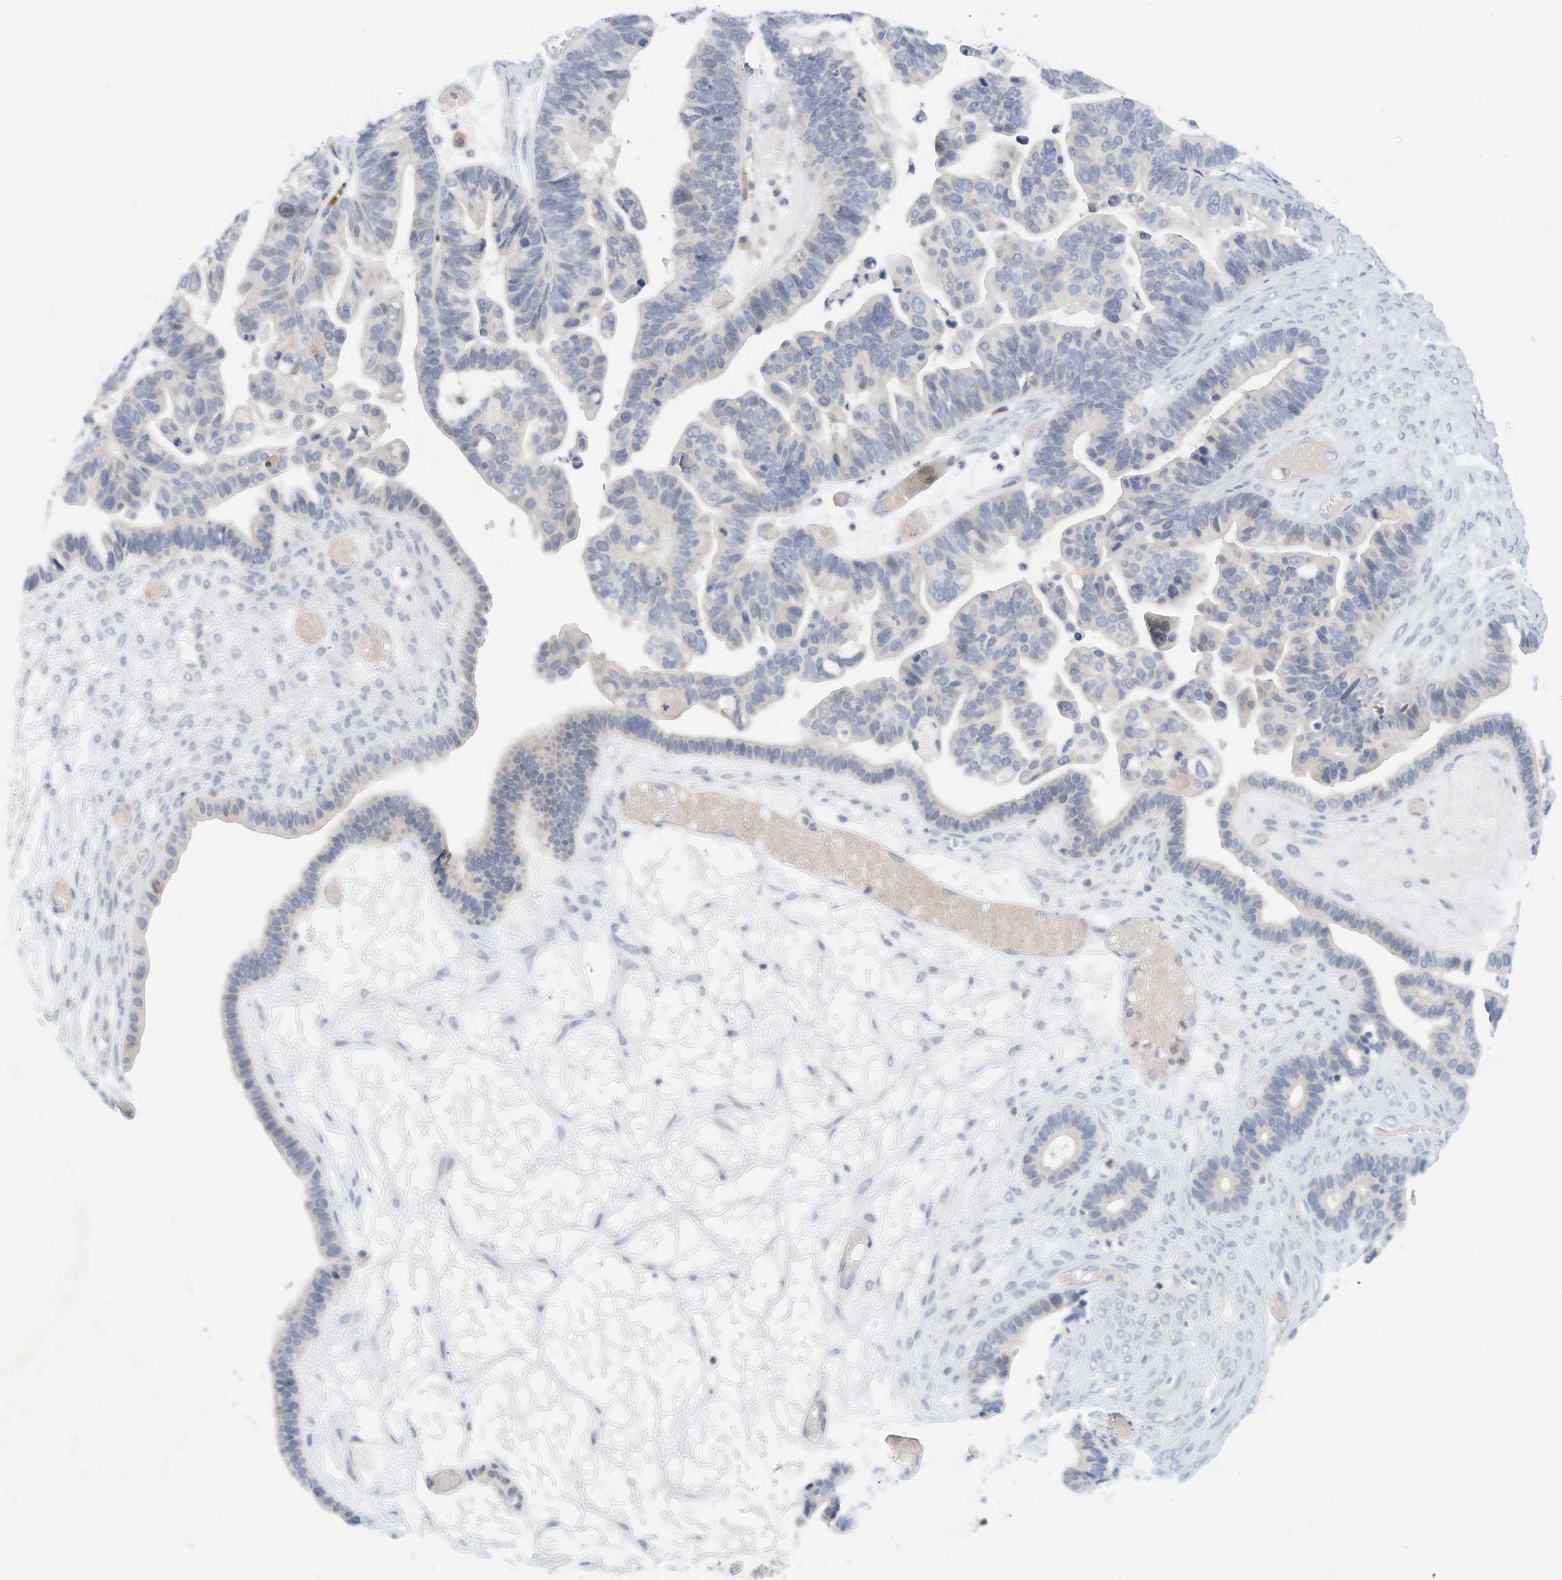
{"staining": {"intensity": "negative", "quantity": "none", "location": "none"}, "tissue": "ovarian cancer", "cell_type": "Tumor cells", "image_type": "cancer", "snomed": [{"axis": "morphology", "description": "Cystadenocarcinoma, serous, NOS"}, {"axis": "topography", "description": "Ovary"}], "caption": "An immunohistochemistry photomicrograph of ovarian cancer (serous cystadenocarcinoma) is shown. There is no staining in tumor cells of ovarian cancer (serous cystadenocarcinoma).", "gene": "MICAL1", "patient": {"sex": "female", "age": 56}}